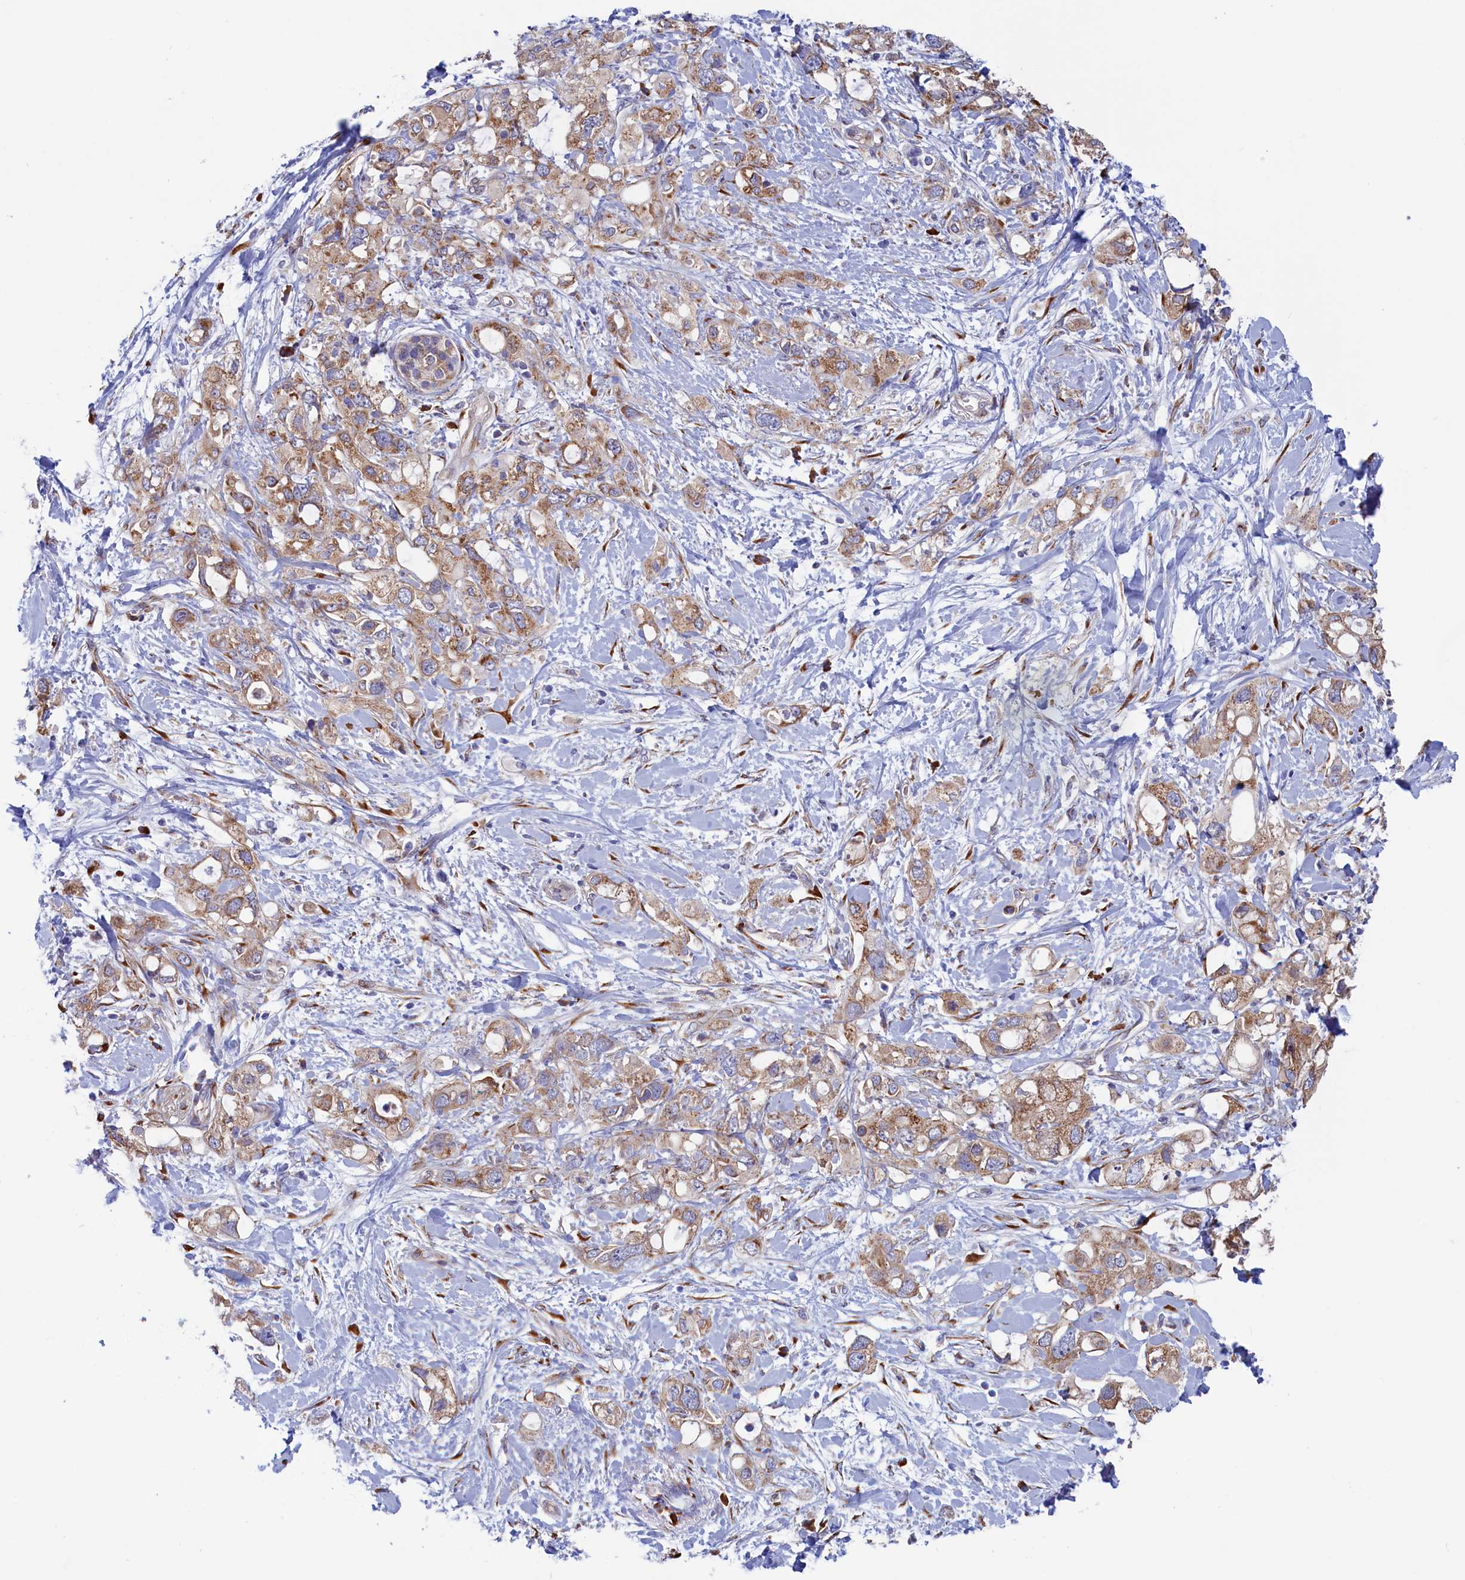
{"staining": {"intensity": "moderate", "quantity": ">75%", "location": "cytoplasmic/membranous"}, "tissue": "pancreatic cancer", "cell_type": "Tumor cells", "image_type": "cancer", "snomed": [{"axis": "morphology", "description": "Adenocarcinoma, NOS"}, {"axis": "topography", "description": "Pancreas"}], "caption": "Pancreatic adenocarcinoma stained with DAB immunohistochemistry demonstrates medium levels of moderate cytoplasmic/membranous staining in approximately >75% of tumor cells. Nuclei are stained in blue.", "gene": "CCDC68", "patient": {"sex": "female", "age": 56}}